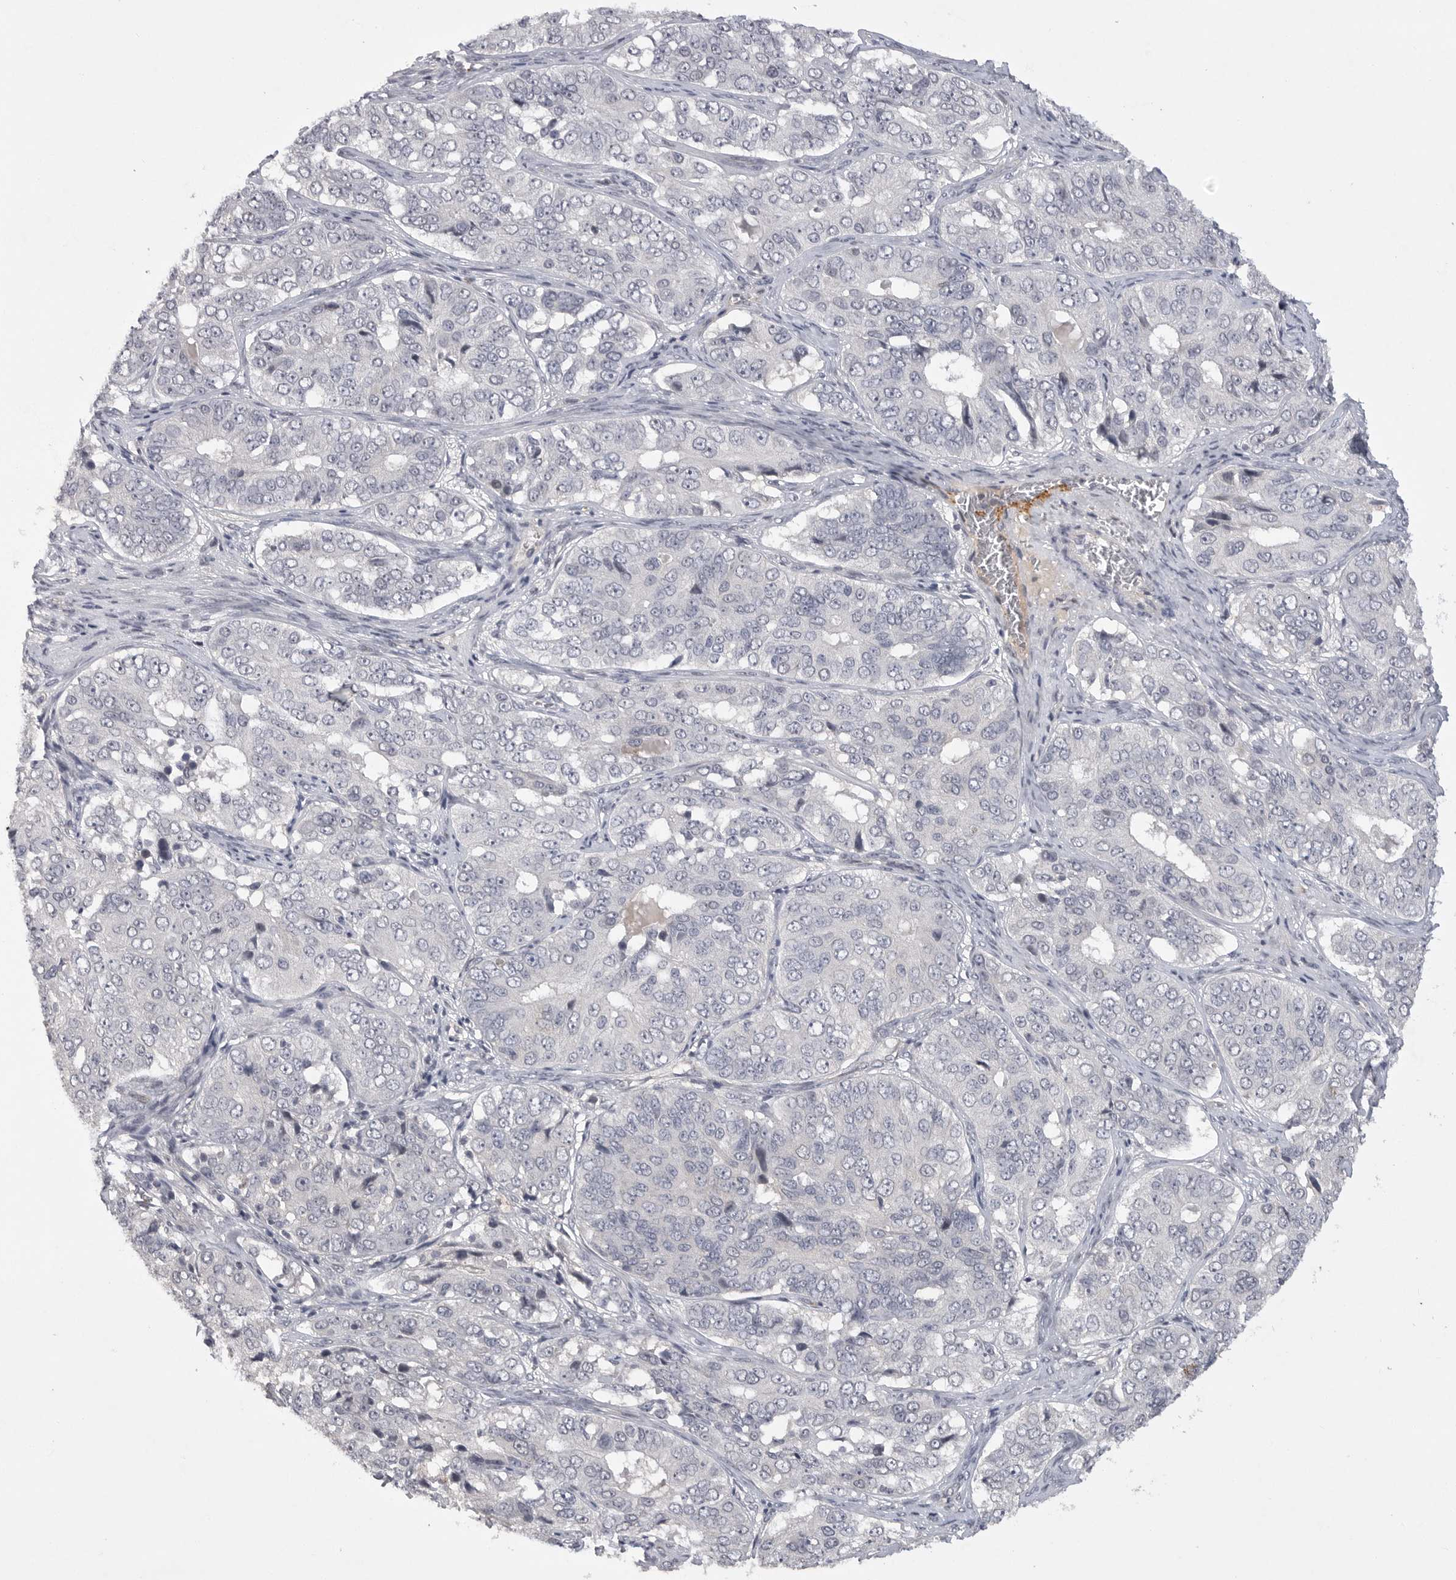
{"staining": {"intensity": "negative", "quantity": "none", "location": "none"}, "tissue": "ovarian cancer", "cell_type": "Tumor cells", "image_type": "cancer", "snomed": [{"axis": "morphology", "description": "Carcinoma, endometroid"}, {"axis": "topography", "description": "Ovary"}], "caption": "Immunohistochemistry image of neoplastic tissue: ovarian endometroid carcinoma stained with DAB (3,3'-diaminobenzidine) shows no significant protein expression in tumor cells.", "gene": "FBXO43", "patient": {"sex": "female", "age": 51}}